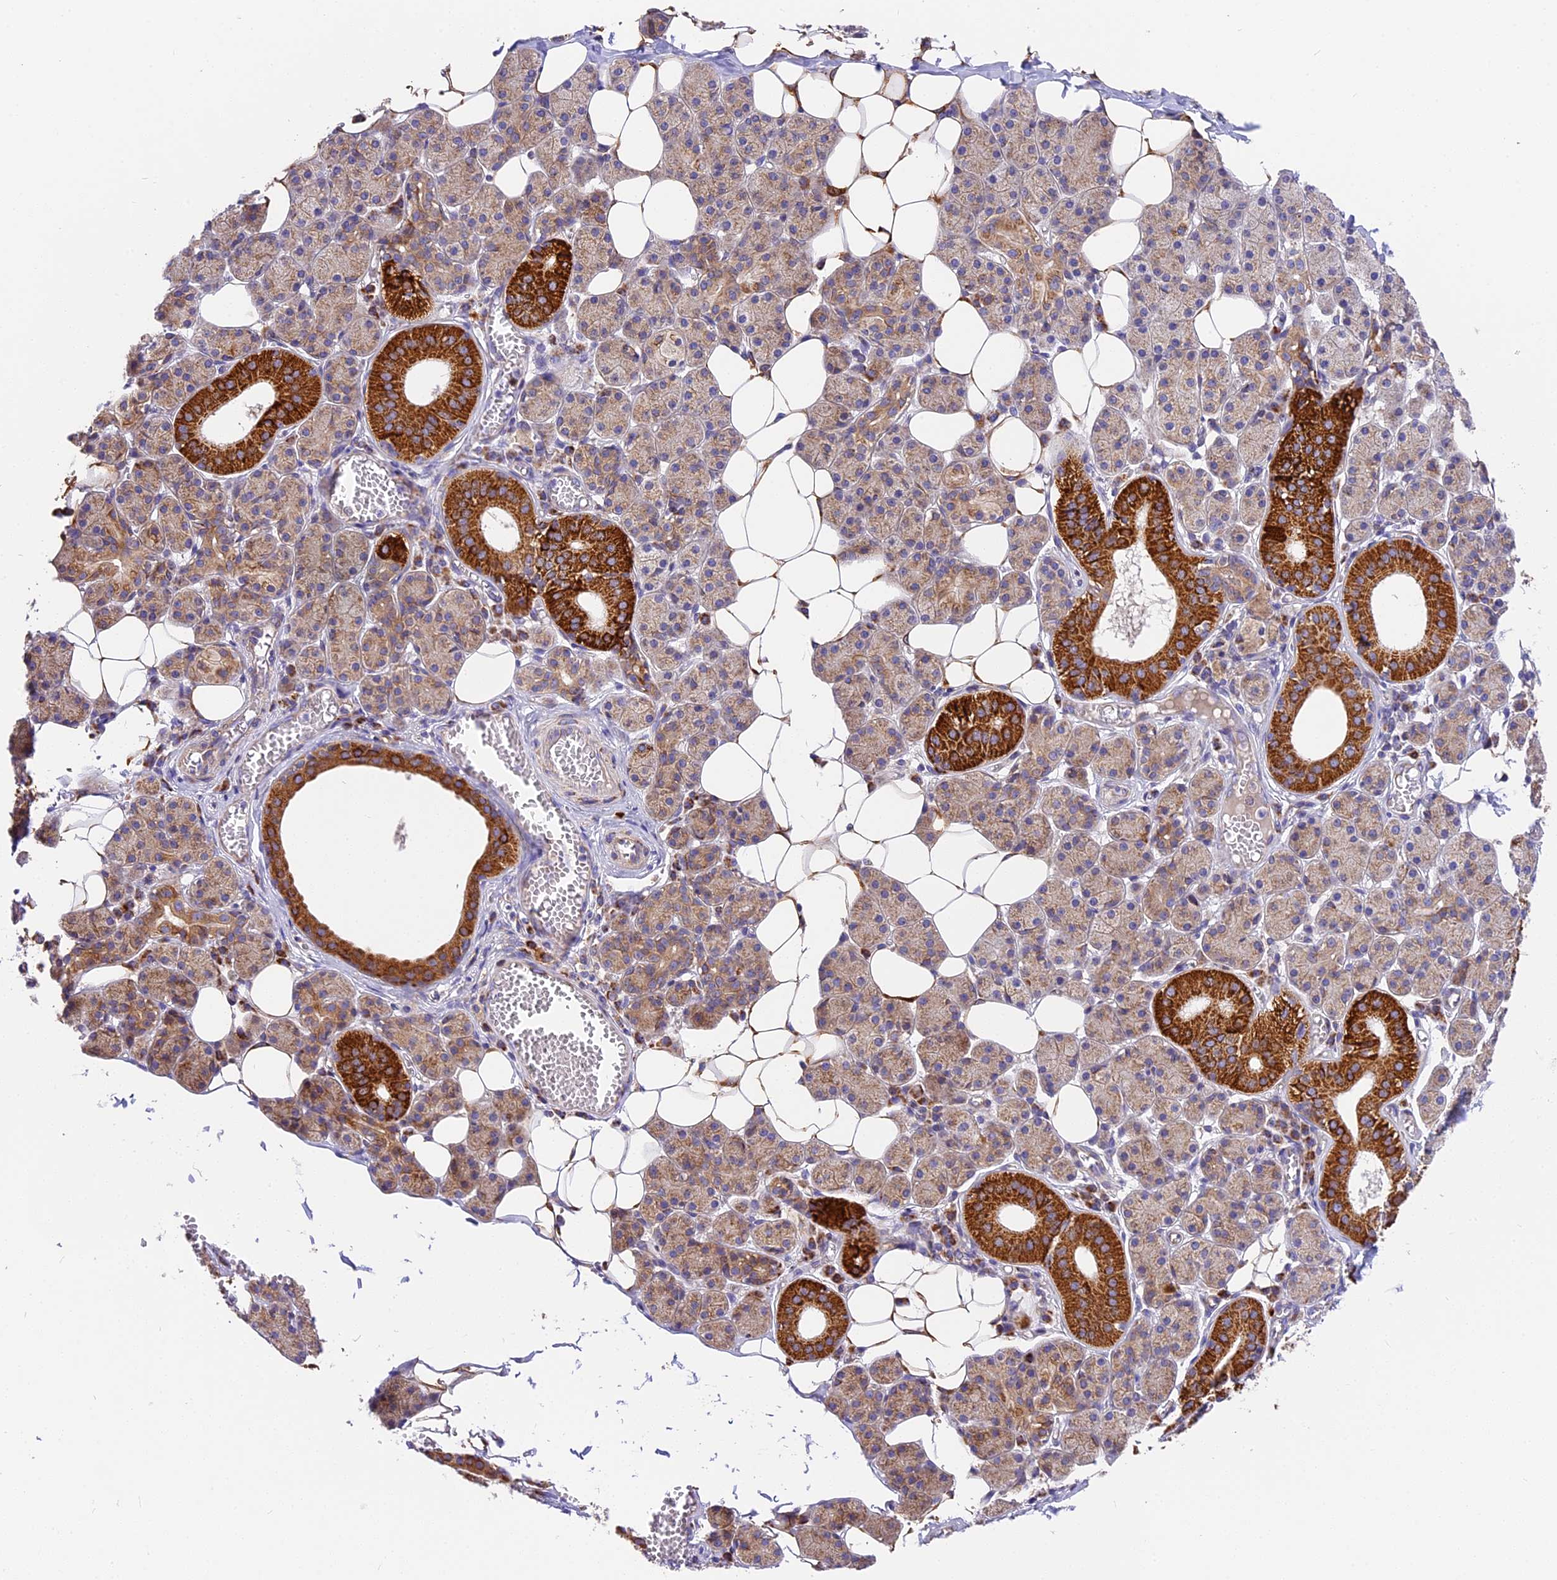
{"staining": {"intensity": "strong", "quantity": "25%-75%", "location": "cytoplasmic/membranous"}, "tissue": "salivary gland", "cell_type": "Glandular cells", "image_type": "normal", "snomed": [{"axis": "morphology", "description": "Normal tissue, NOS"}, {"axis": "topography", "description": "Salivary gland"}], "caption": "Salivary gland stained with a brown dye exhibits strong cytoplasmic/membranous positive positivity in about 25%-75% of glandular cells.", "gene": "MRAS", "patient": {"sex": "female", "age": 33}}